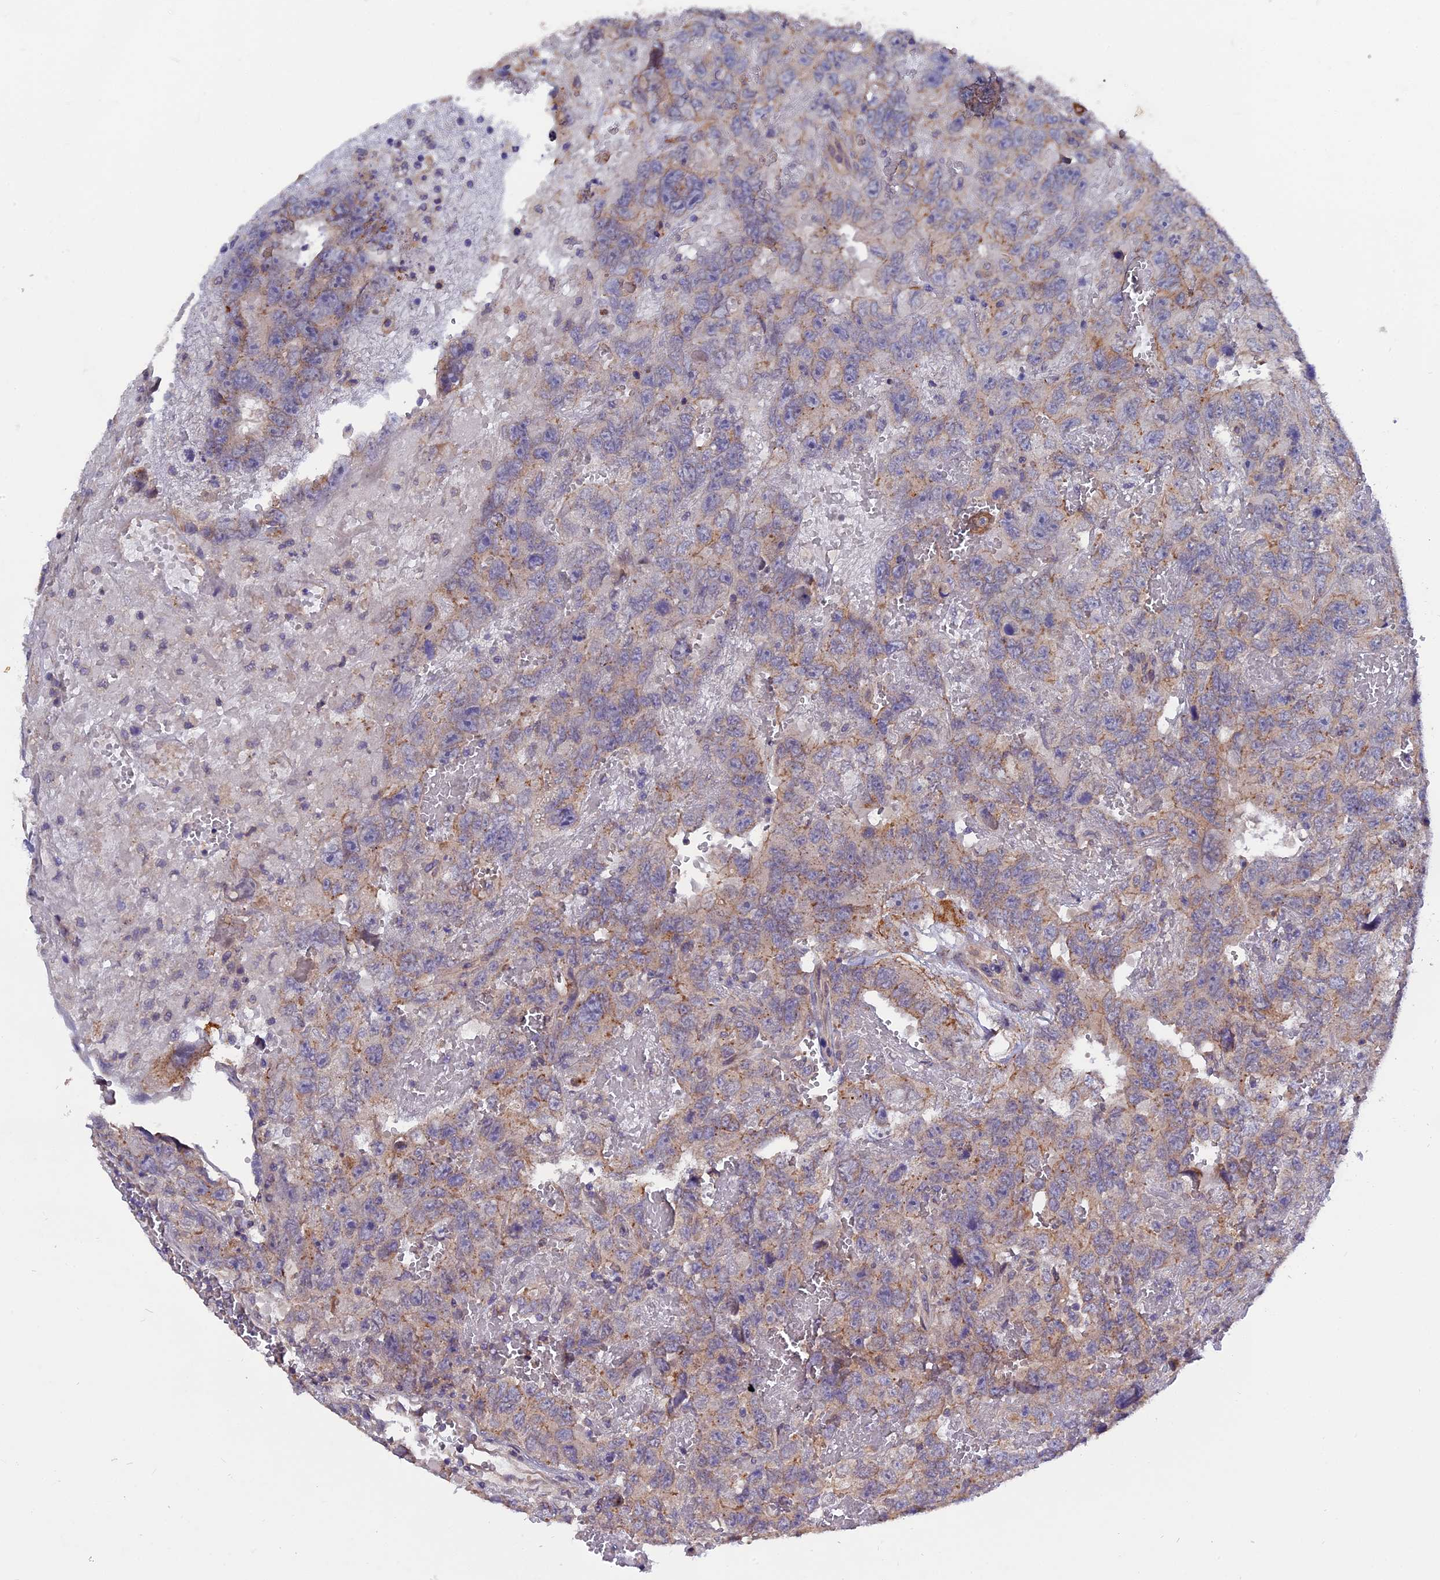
{"staining": {"intensity": "weak", "quantity": "25%-75%", "location": "cytoplasmic/membranous"}, "tissue": "testis cancer", "cell_type": "Tumor cells", "image_type": "cancer", "snomed": [{"axis": "morphology", "description": "Carcinoma, Embryonal, NOS"}, {"axis": "topography", "description": "Testis"}], "caption": "This micrograph exhibits testis embryonal carcinoma stained with IHC to label a protein in brown. The cytoplasmic/membranous of tumor cells show weak positivity for the protein. Nuclei are counter-stained blue.", "gene": "ZCCHC2", "patient": {"sex": "male", "age": 45}}